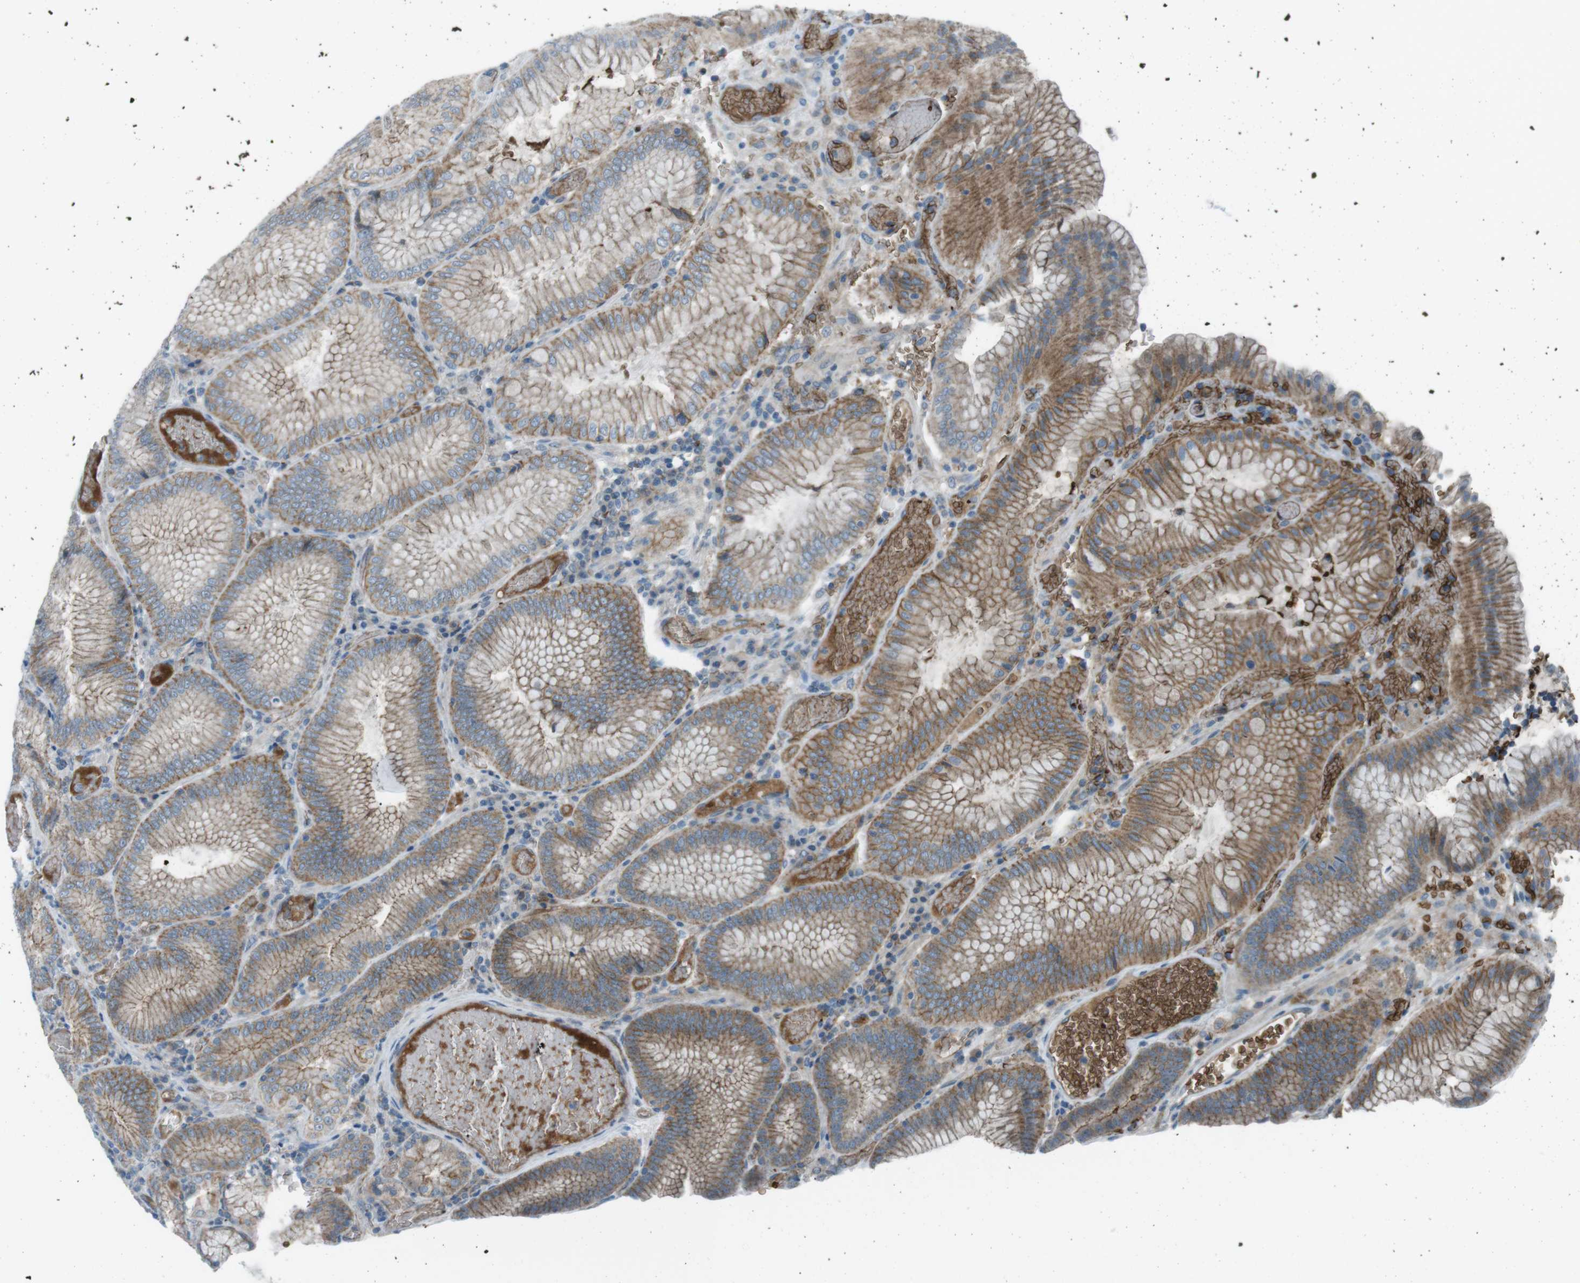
{"staining": {"intensity": "moderate", "quantity": "25%-75%", "location": "cytoplasmic/membranous"}, "tissue": "stomach", "cell_type": "Glandular cells", "image_type": "normal", "snomed": [{"axis": "morphology", "description": "Normal tissue, NOS"}, {"axis": "morphology", "description": "Carcinoid, malignant, NOS"}, {"axis": "topography", "description": "Stomach, upper"}], "caption": "Stomach stained with DAB (3,3'-diaminobenzidine) immunohistochemistry shows medium levels of moderate cytoplasmic/membranous staining in approximately 25%-75% of glandular cells. (Stains: DAB in brown, nuclei in blue, Microscopy: brightfield microscopy at high magnification).", "gene": "SPTA1", "patient": {"sex": "male", "age": 39}}